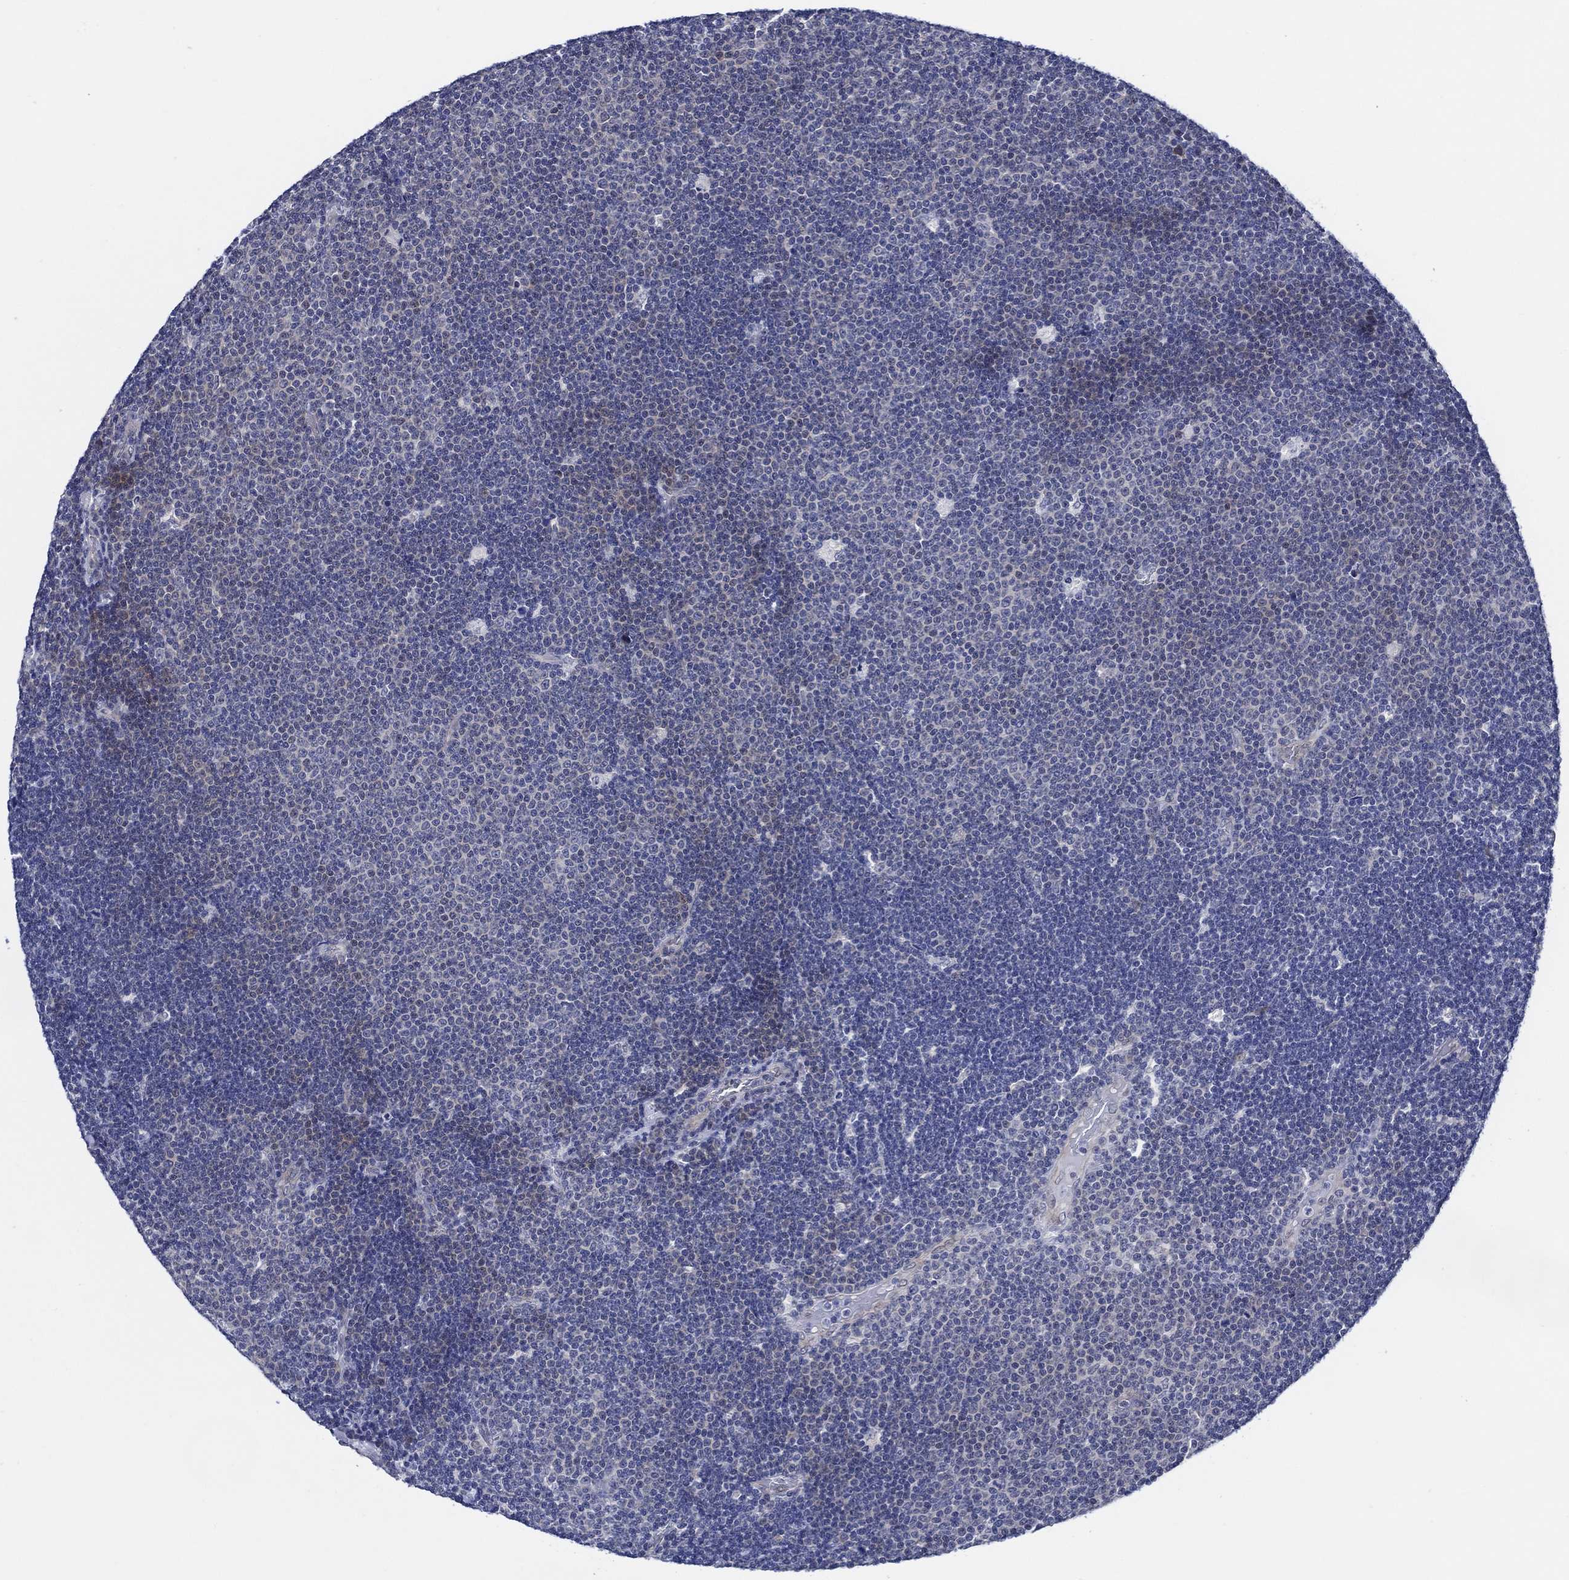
{"staining": {"intensity": "negative", "quantity": "none", "location": "none"}, "tissue": "lymphoma", "cell_type": "Tumor cells", "image_type": "cancer", "snomed": [{"axis": "morphology", "description": "Malignant lymphoma, non-Hodgkin's type, Low grade"}, {"axis": "topography", "description": "Brain"}], "caption": "High power microscopy micrograph of an immunohistochemistry (IHC) photomicrograph of malignant lymphoma, non-Hodgkin's type (low-grade), revealing no significant staining in tumor cells.", "gene": "C8orf48", "patient": {"sex": "female", "age": 66}}